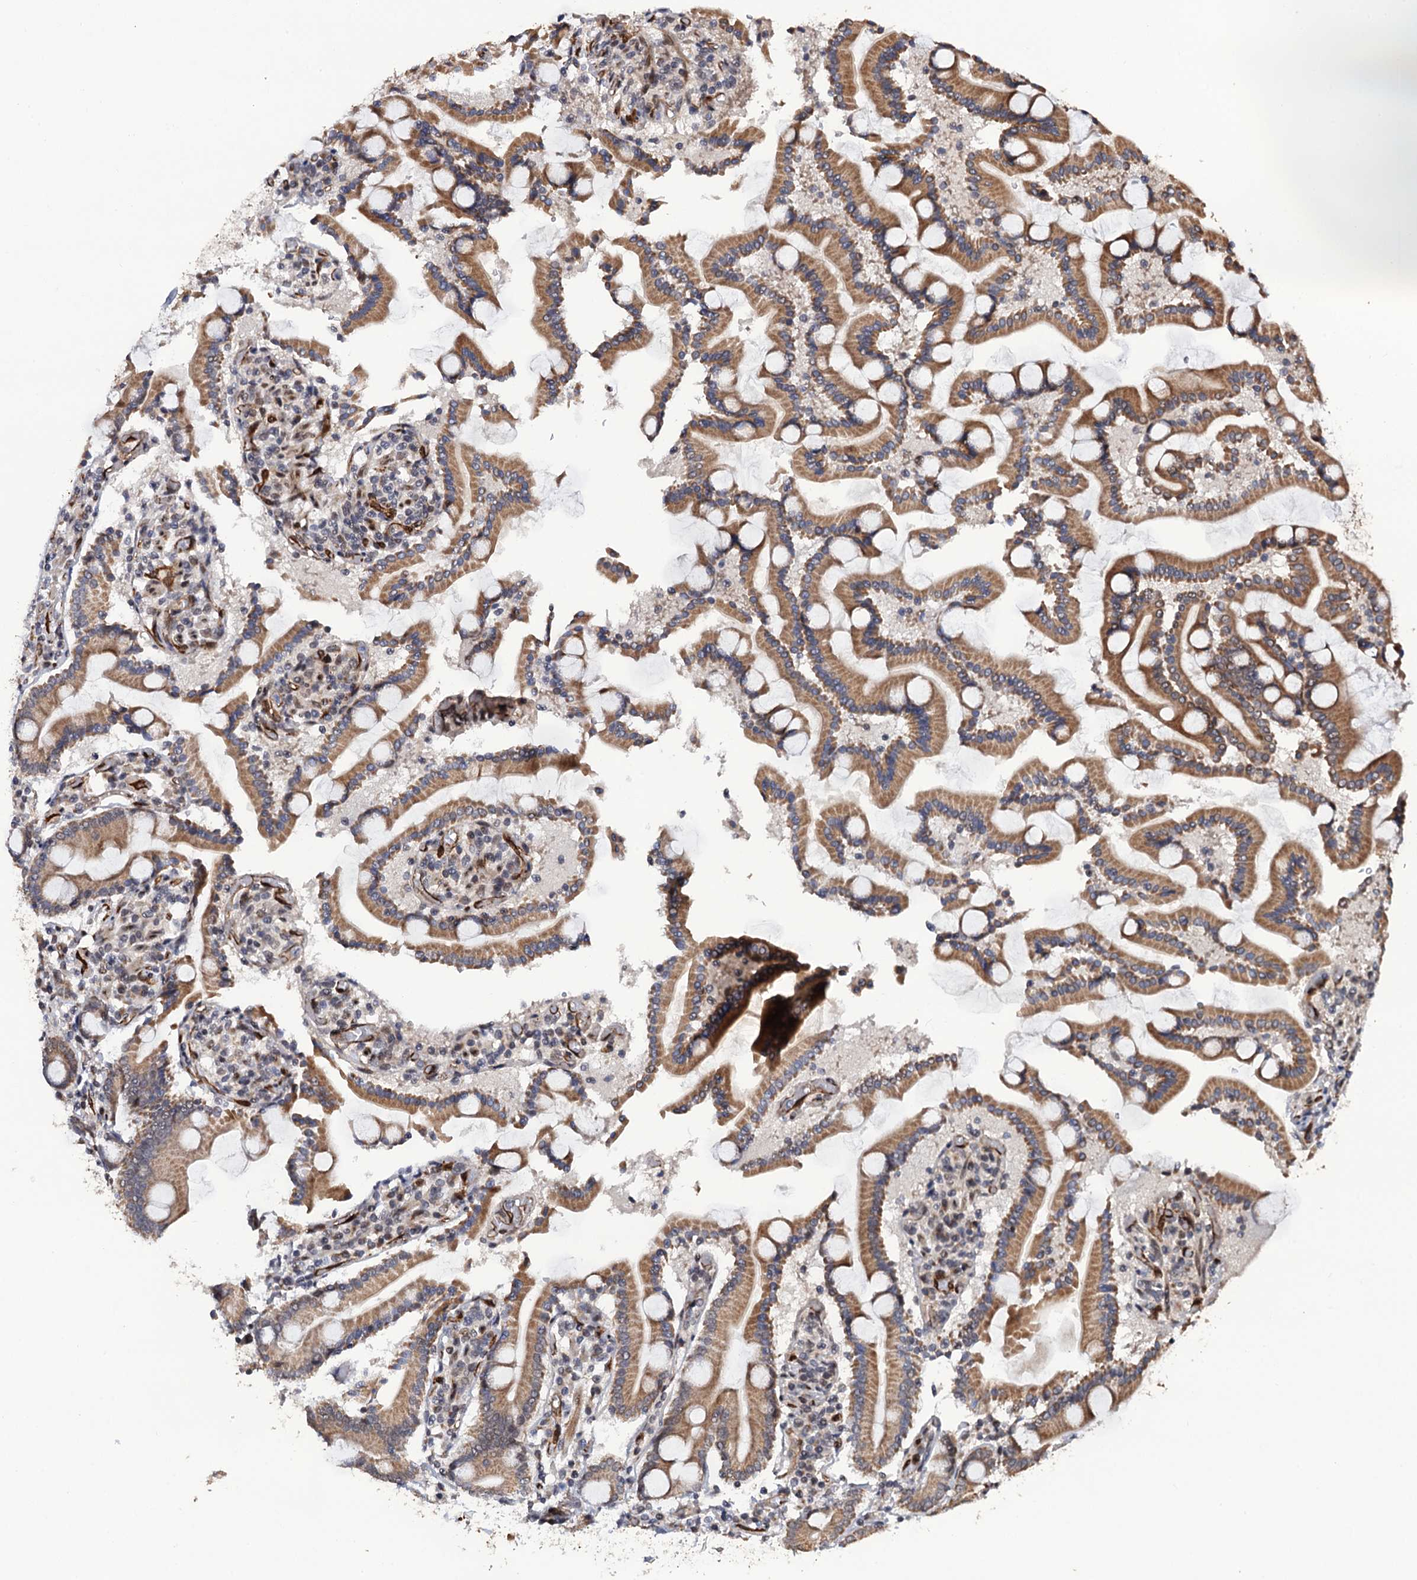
{"staining": {"intensity": "moderate", "quantity": ">75%", "location": "cytoplasmic/membranous"}, "tissue": "duodenum", "cell_type": "Glandular cells", "image_type": "normal", "snomed": [{"axis": "morphology", "description": "Normal tissue, NOS"}, {"axis": "topography", "description": "Duodenum"}], "caption": "Protein expression analysis of unremarkable duodenum demonstrates moderate cytoplasmic/membranous positivity in approximately >75% of glandular cells. (Brightfield microscopy of DAB IHC at high magnification).", "gene": "LRRC63", "patient": {"sex": "male", "age": 55}}